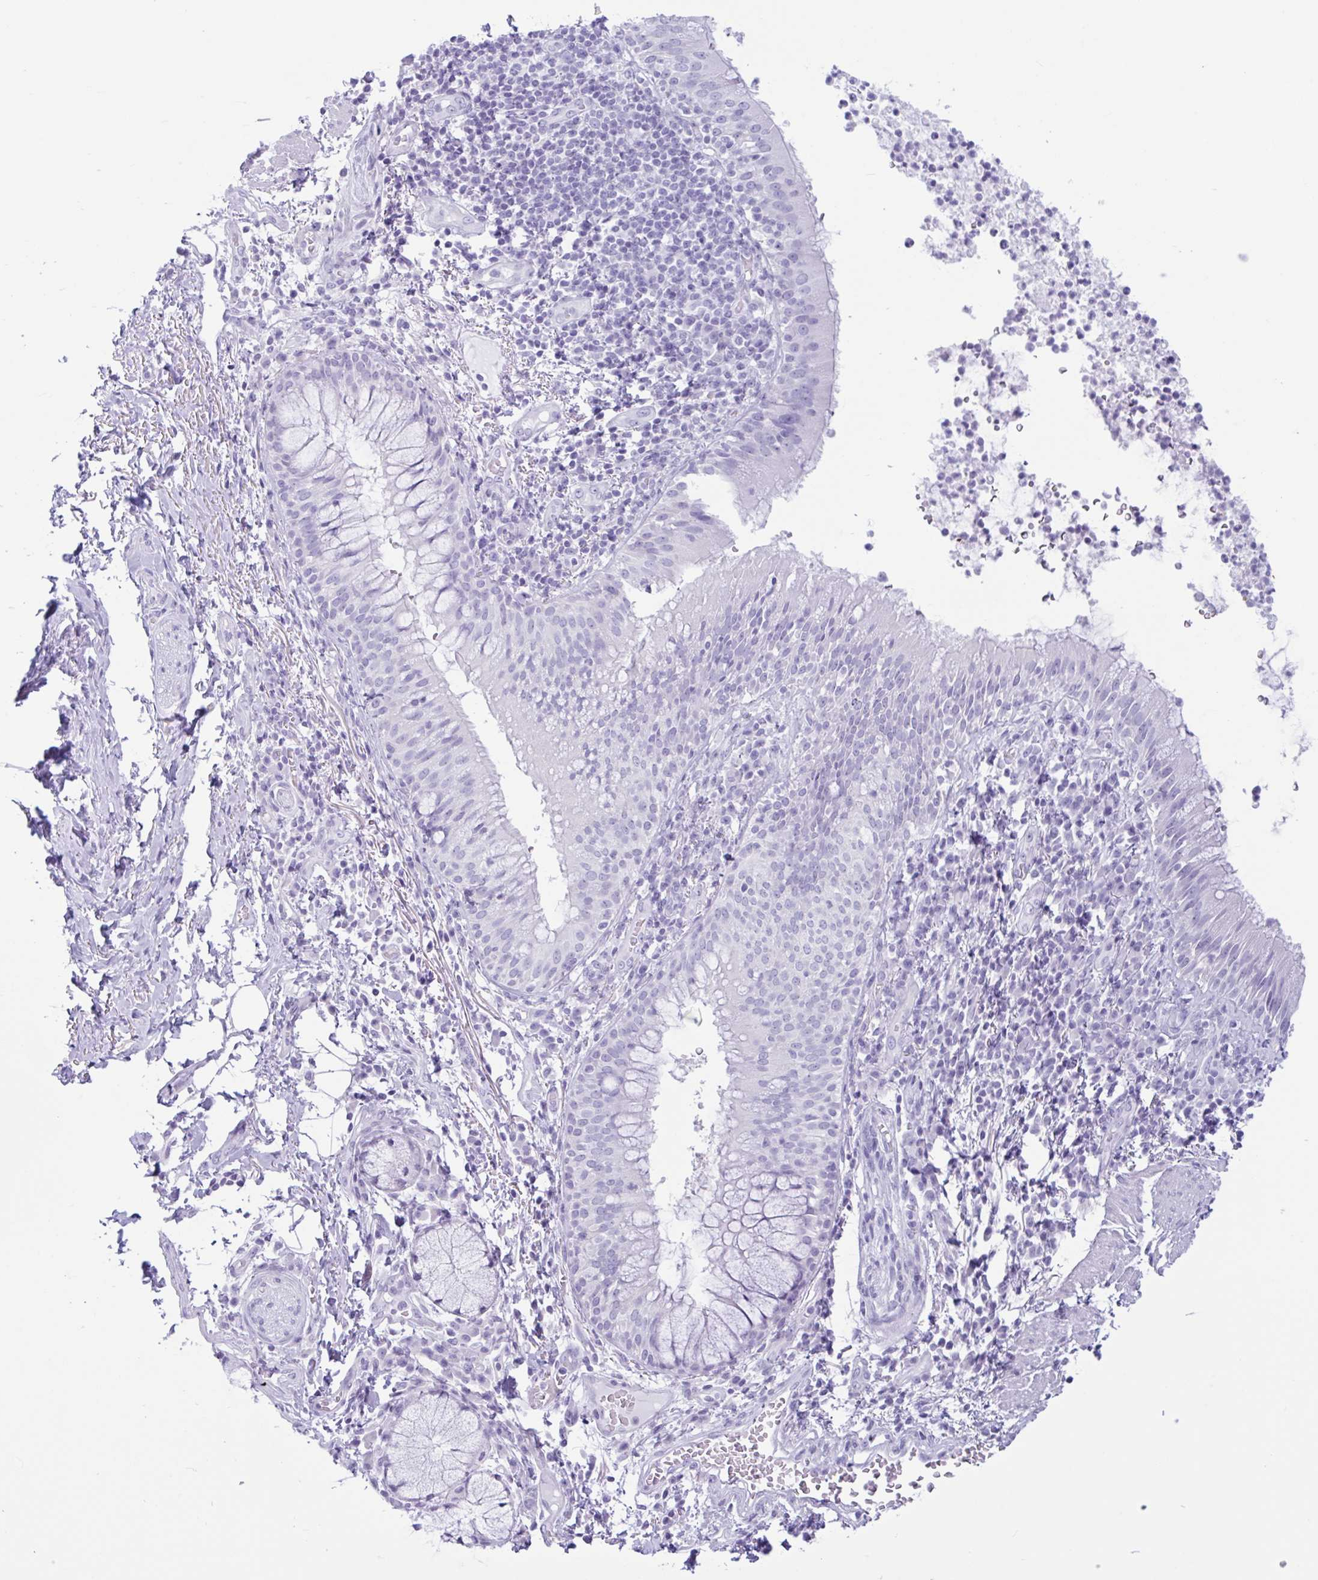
{"staining": {"intensity": "negative", "quantity": "none", "location": "none"}, "tissue": "bronchus", "cell_type": "Respiratory epithelial cells", "image_type": "normal", "snomed": [{"axis": "morphology", "description": "Normal tissue, NOS"}, {"axis": "topography", "description": "Cartilage tissue"}, {"axis": "topography", "description": "Bronchus"}], "caption": "Respiratory epithelial cells are negative for protein expression in unremarkable human bronchus. (IHC, brightfield microscopy, high magnification).", "gene": "CTSE", "patient": {"sex": "male", "age": 56}}